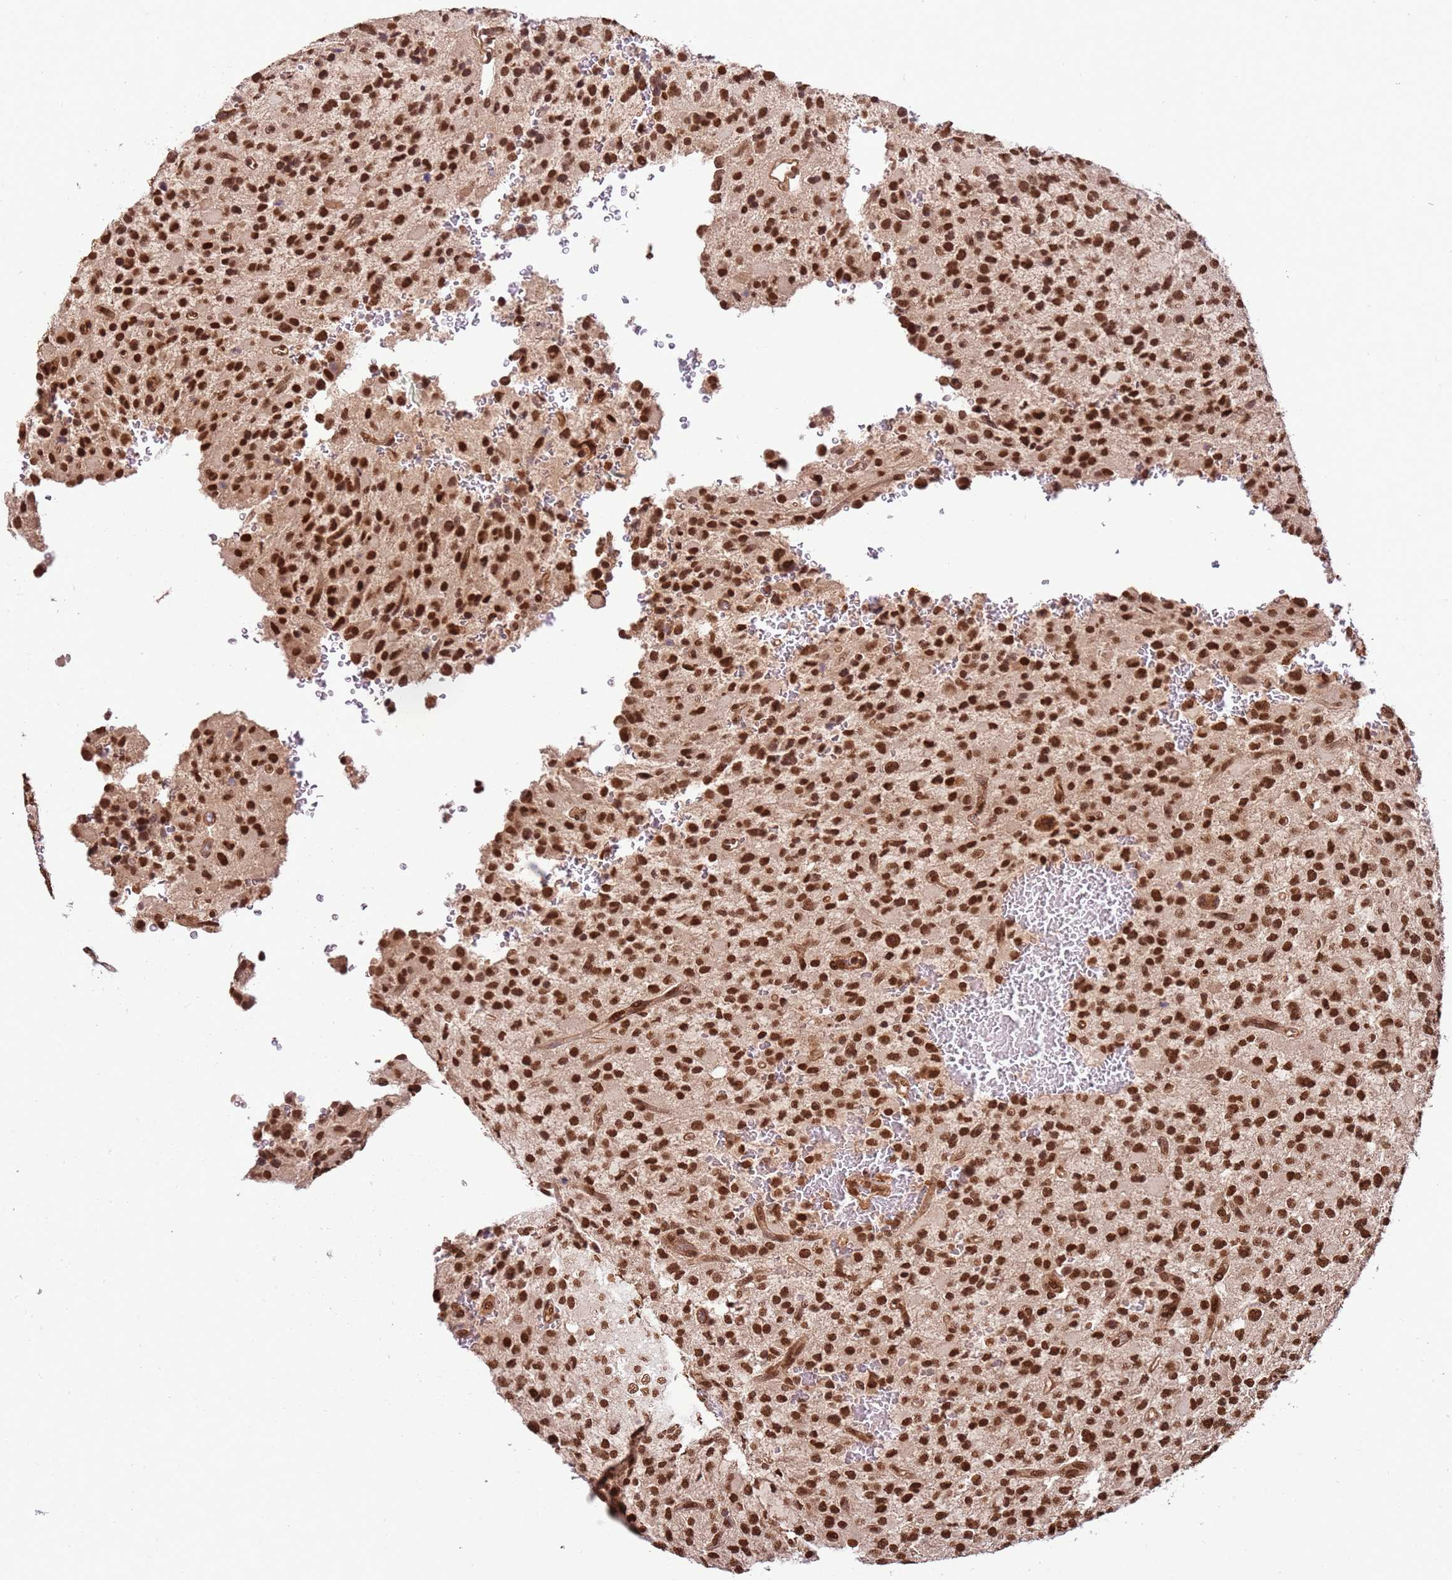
{"staining": {"intensity": "strong", "quantity": ">75%", "location": "nuclear"}, "tissue": "glioma", "cell_type": "Tumor cells", "image_type": "cancer", "snomed": [{"axis": "morphology", "description": "Glioma, malignant, High grade"}, {"axis": "topography", "description": "Brain"}], "caption": "This image displays immunohistochemistry (IHC) staining of malignant glioma (high-grade), with high strong nuclear expression in approximately >75% of tumor cells.", "gene": "ZBTB12", "patient": {"sex": "male", "age": 34}}